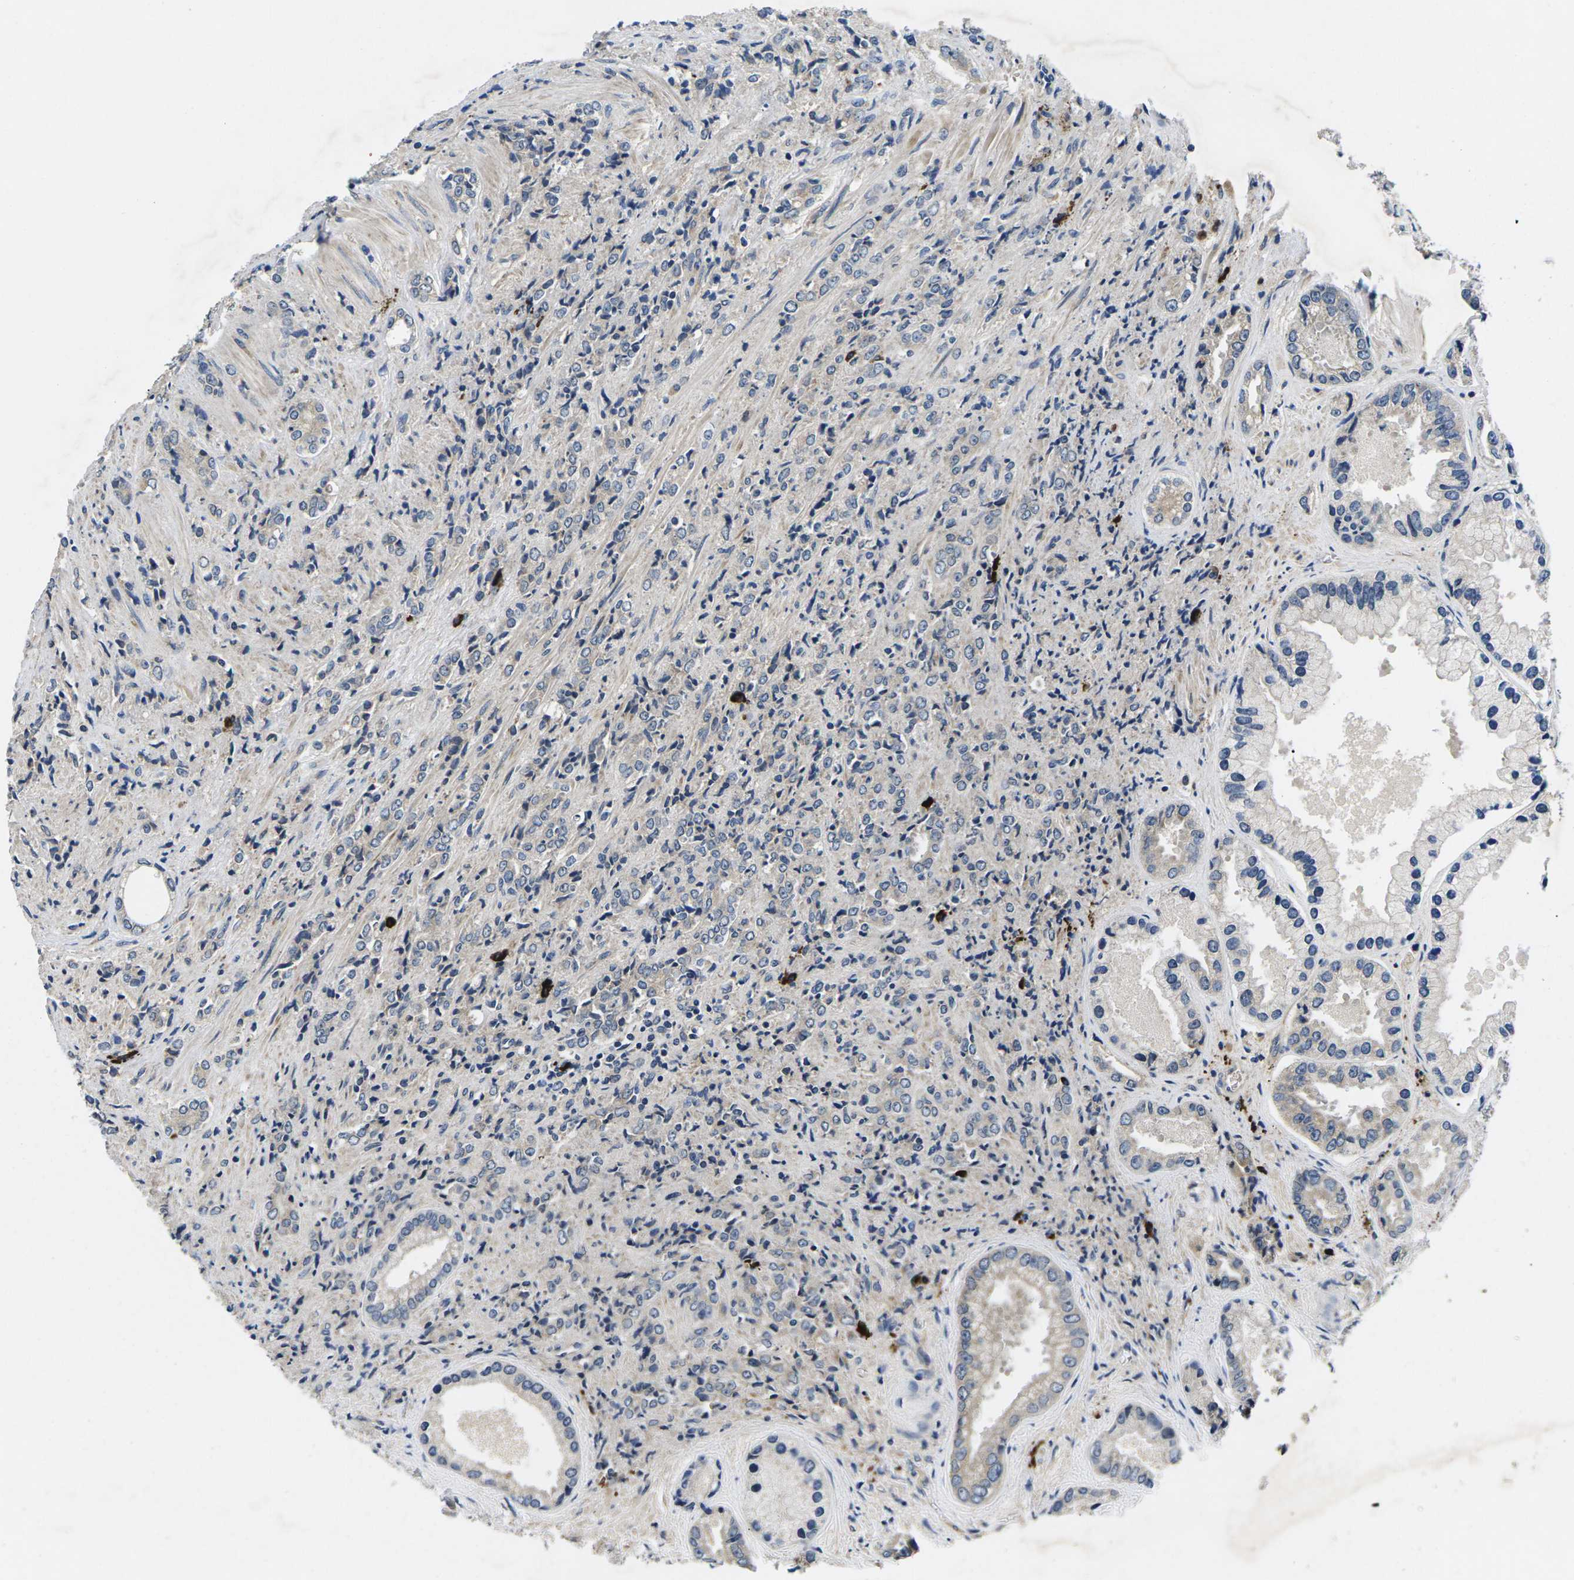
{"staining": {"intensity": "negative", "quantity": "none", "location": "none"}, "tissue": "prostate cancer", "cell_type": "Tumor cells", "image_type": "cancer", "snomed": [{"axis": "morphology", "description": "Adenocarcinoma, High grade"}, {"axis": "topography", "description": "Prostate"}], "caption": "Adenocarcinoma (high-grade) (prostate) was stained to show a protein in brown. There is no significant positivity in tumor cells.", "gene": "PLCE1", "patient": {"sex": "male", "age": 61}}